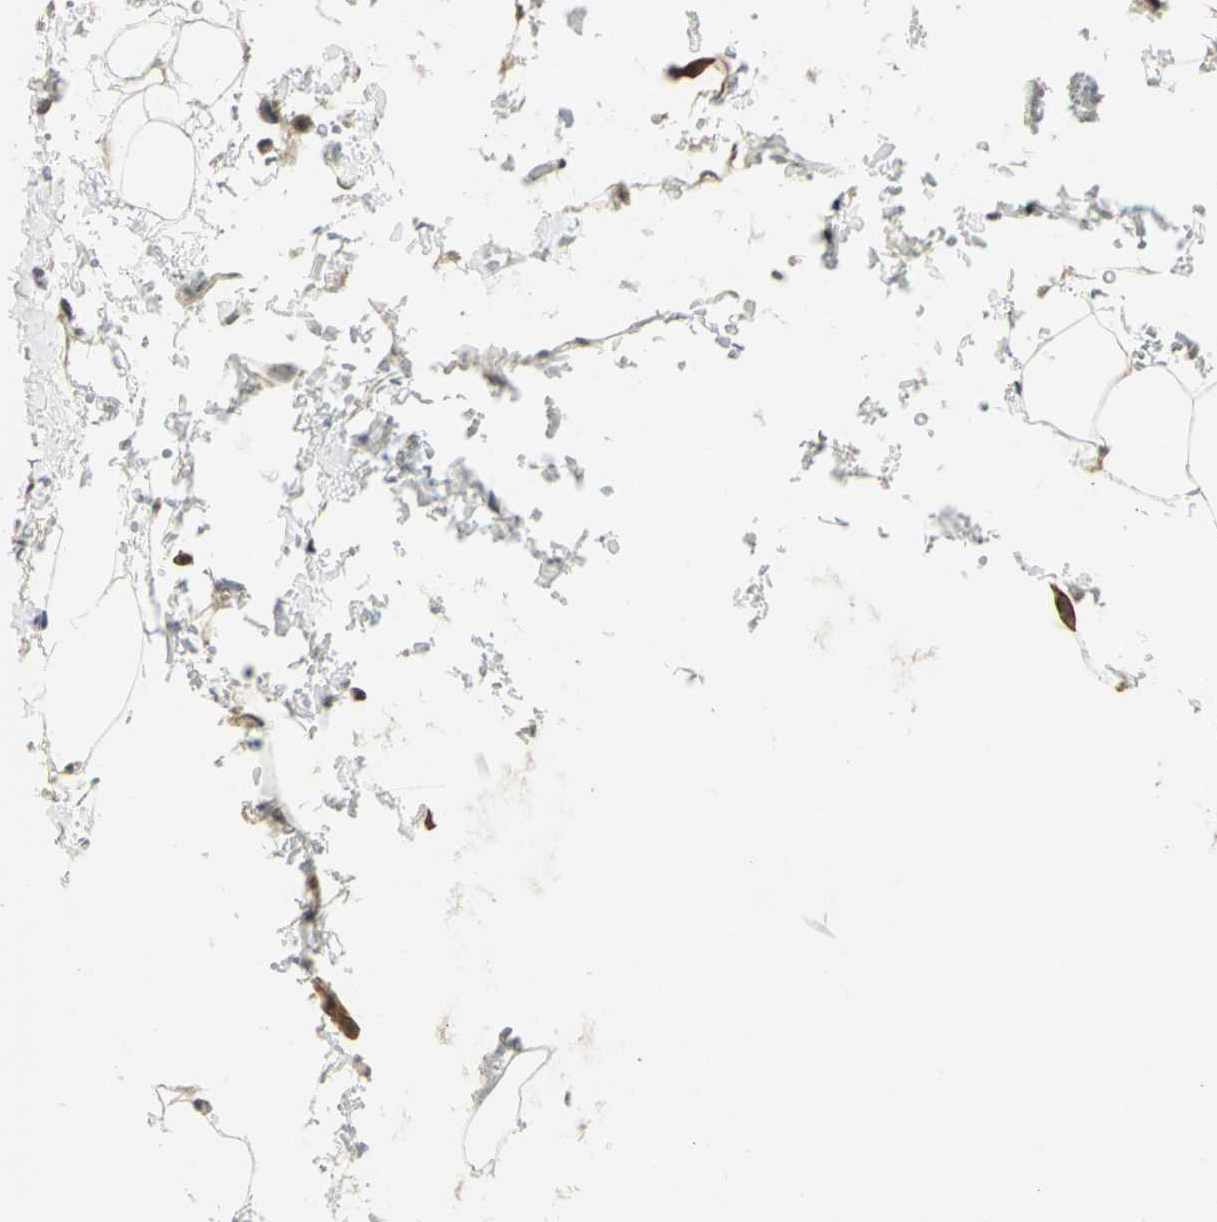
{"staining": {"intensity": "moderate", "quantity": ">75%", "location": "cytoplasmic/membranous"}, "tissue": "urothelial cancer", "cell_type": "Tumor cells", "image_type": "cancer", "snomed": [{"axis": "morphology", "description": "Urothelial carcinoma, Low grade"}, {"axis": "topography", "description": "Urinary bladder"}], "caption": "High-magnification brightfield microscopy of low-grade urothelial carcinoma stained with DAB (brown) and counterstained with hematoxylin (blue). tumor cells exhibit moderate cytoplasmic/membranous staining is identified in about>75% of cells.", "gene": "CDC34", "patient": {"sex": "female", "age": 60}}